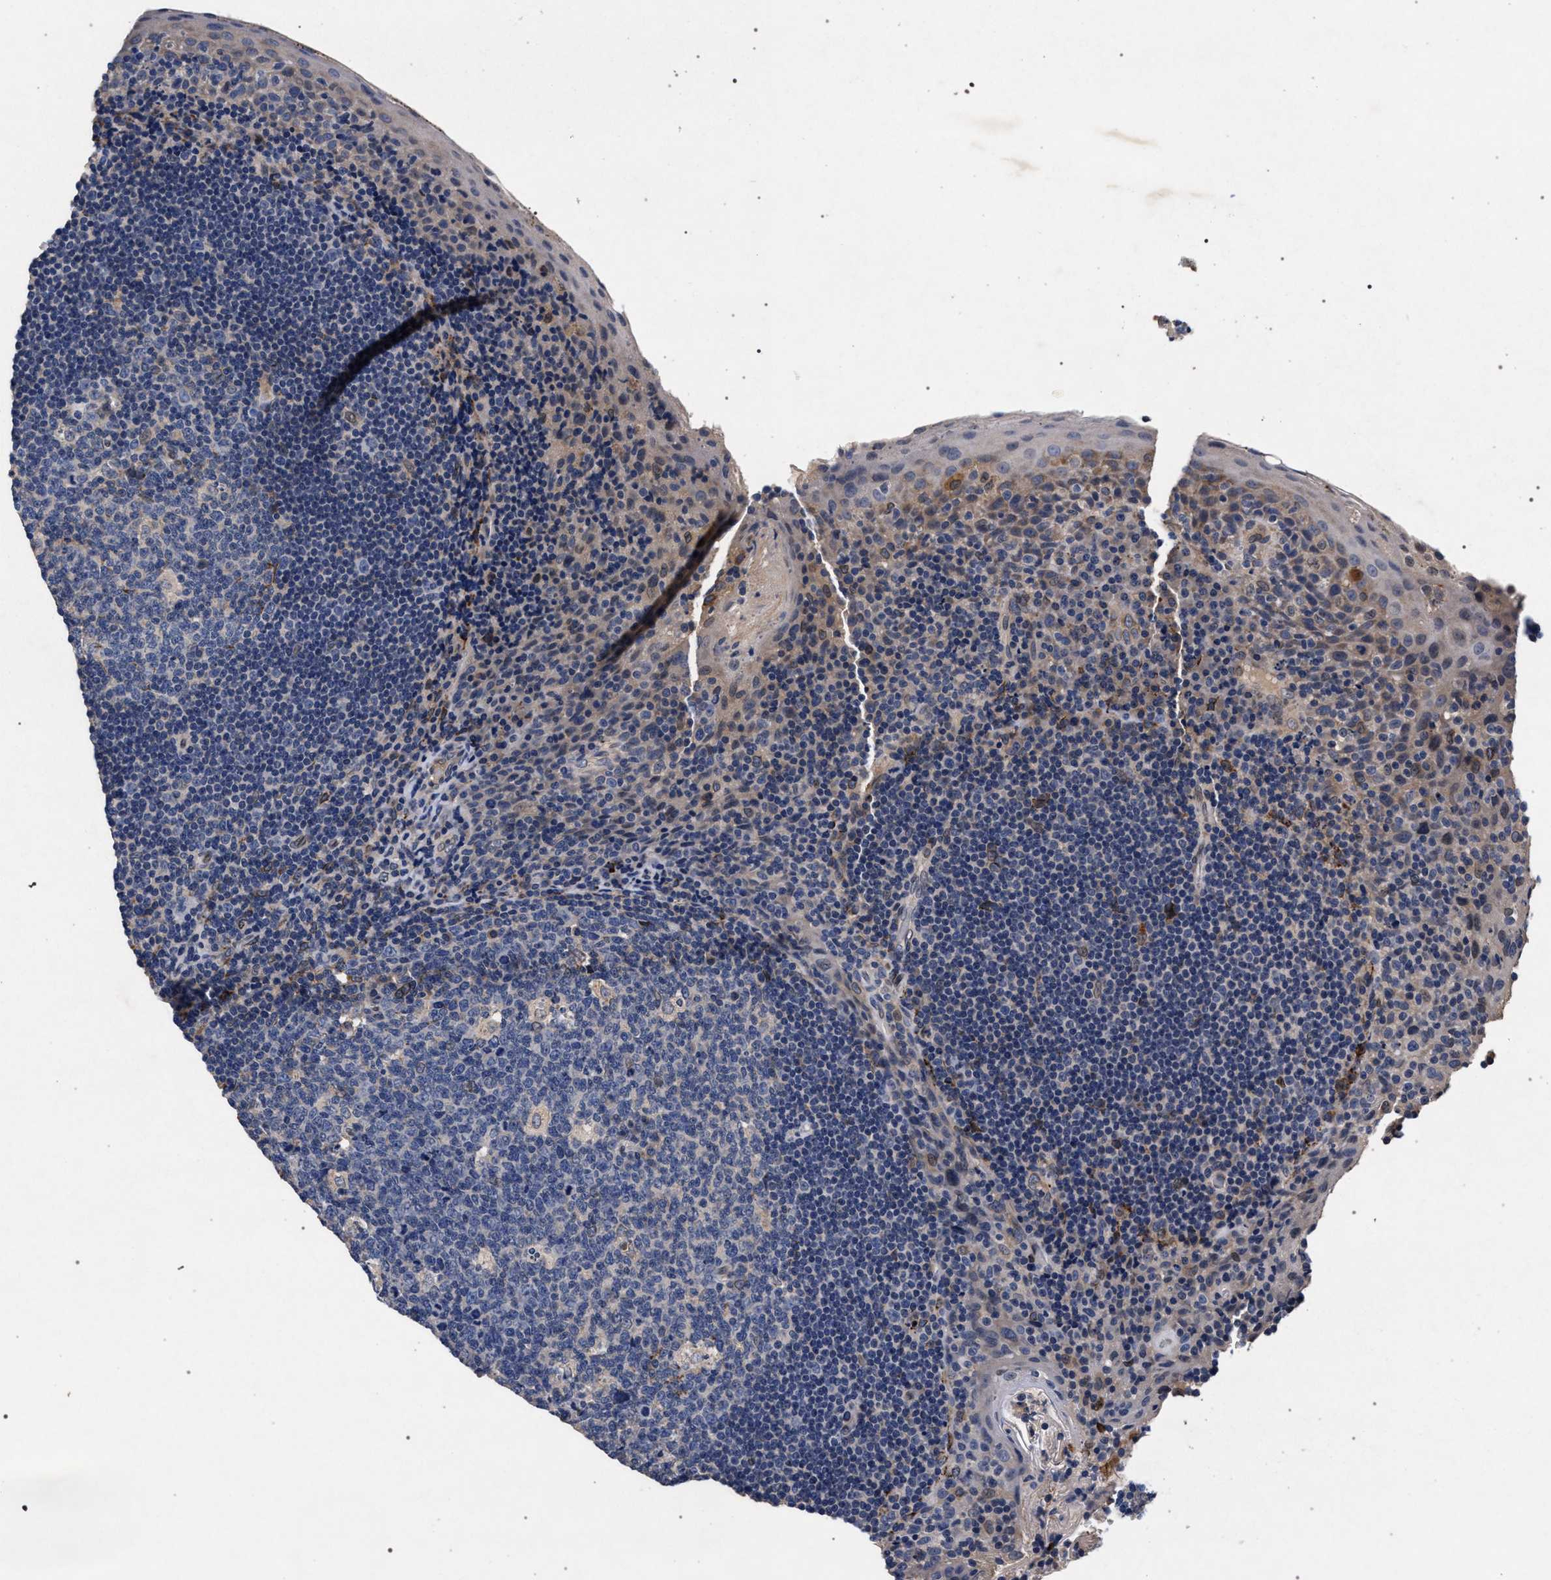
{"staining": {"intensity": "negative", "quantity": "none", "location": "none"}, "tissue": "tonsil", "cell_type": "Germinal center cells", "image_type": "normal", "snomed": [{"axis": "morphology", "description": "Normal tissue, NOS"}, {"axis": "topography", "description": "Tonsil"}], "caption": "Germinal center cells show no significant staining in benign tonsil. (DAB (3,3'-diaminobenzidine) immunohistochemistry, high magnification).", "gene": "NEK7", "patient": {"sex": "male", "age": 17}}